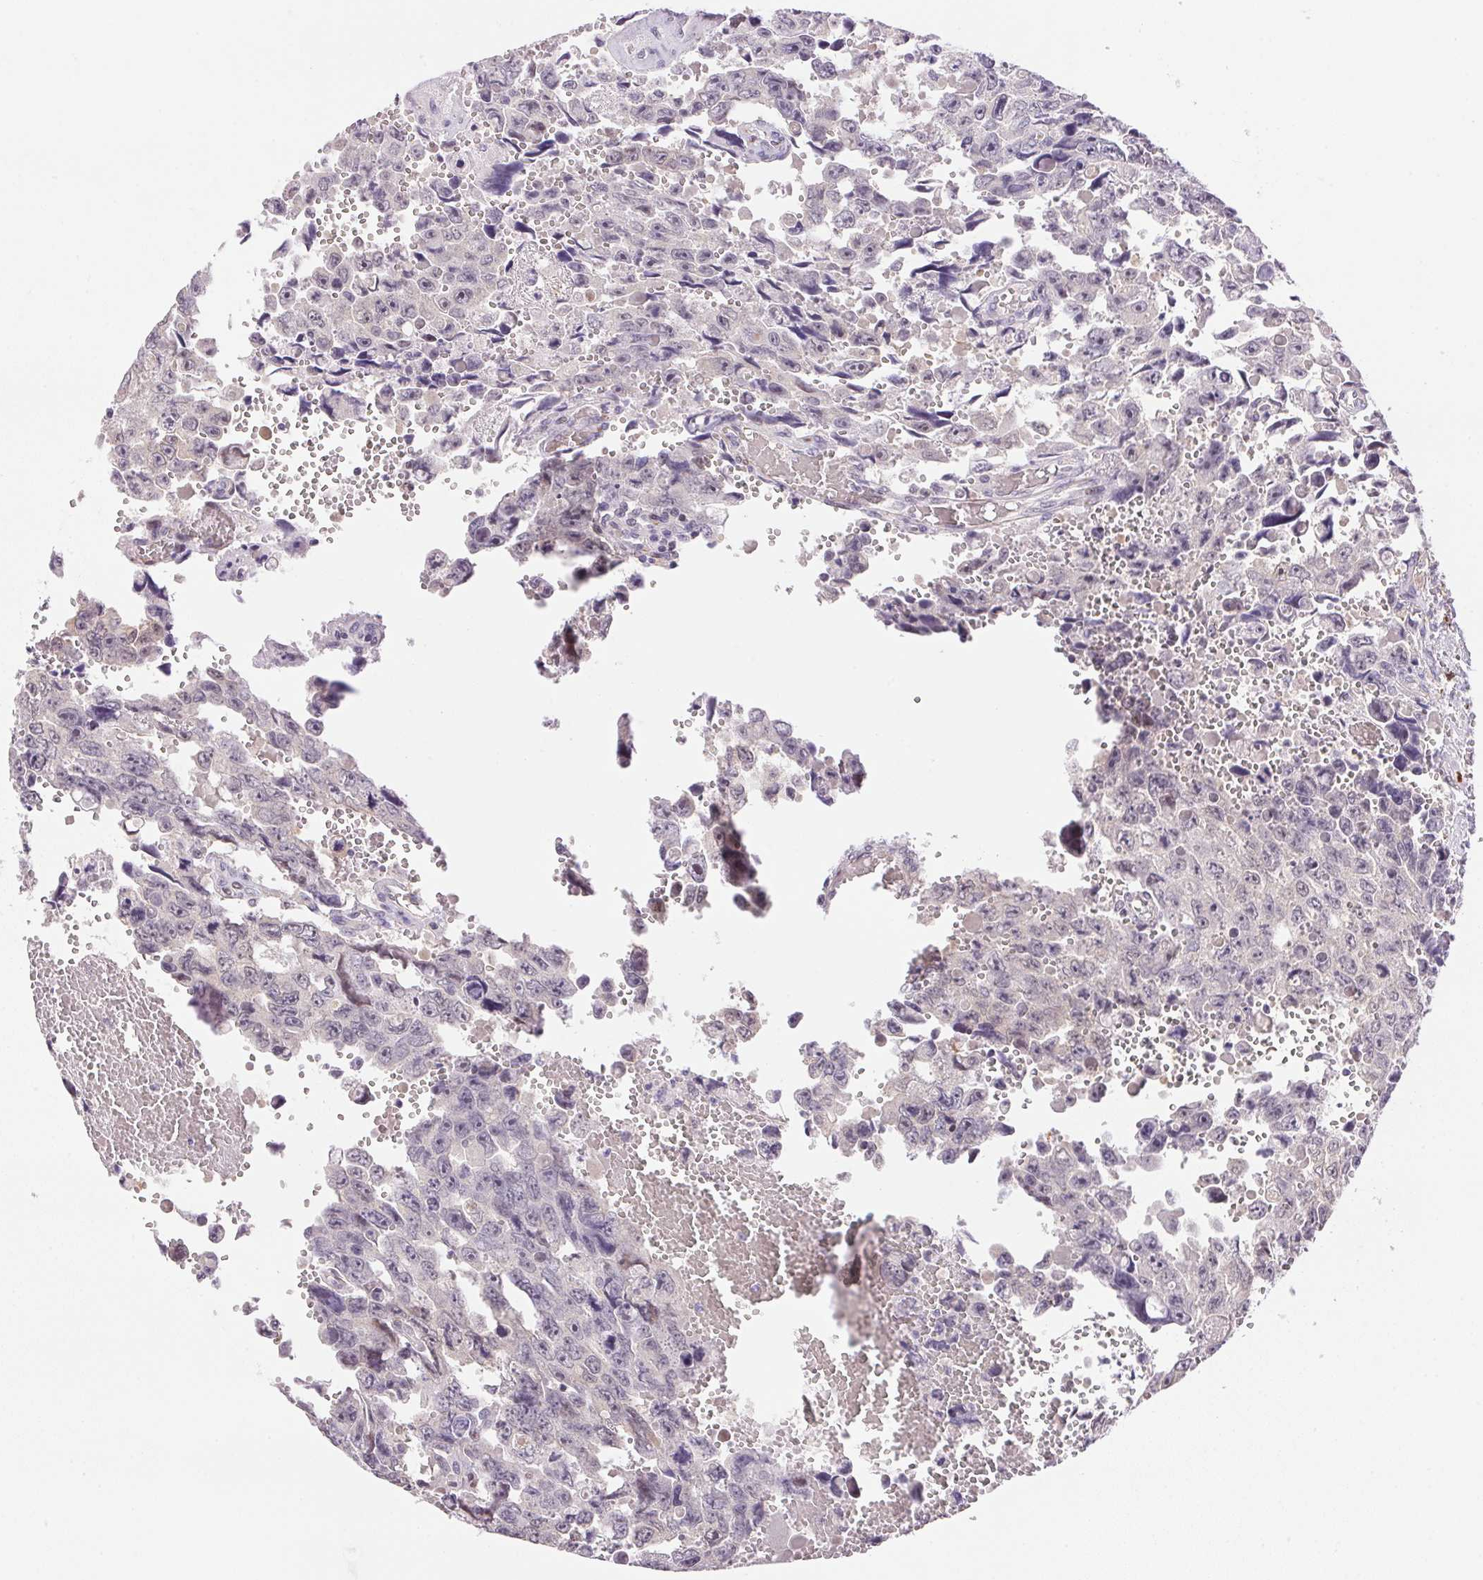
{"staining": {"intensity": "negative", "quantity": "none", "location": "none"}, "tissue": "testis cancer", "cell_type": "Tumor cells", "image_type": "cancer", "snomed": [{"axis": "morphology", "description": "Seminoma, NOS"}, {"axis": "topography", "description": "Testis"}], "caption": "The histopathology image demonstrates no staining of tumor cells in testis cancer (seminoma). (DAB IHC with hematoxylin counter stain).", "gene": "GYG2", "patient": {"sex": "male", "age": 26}}